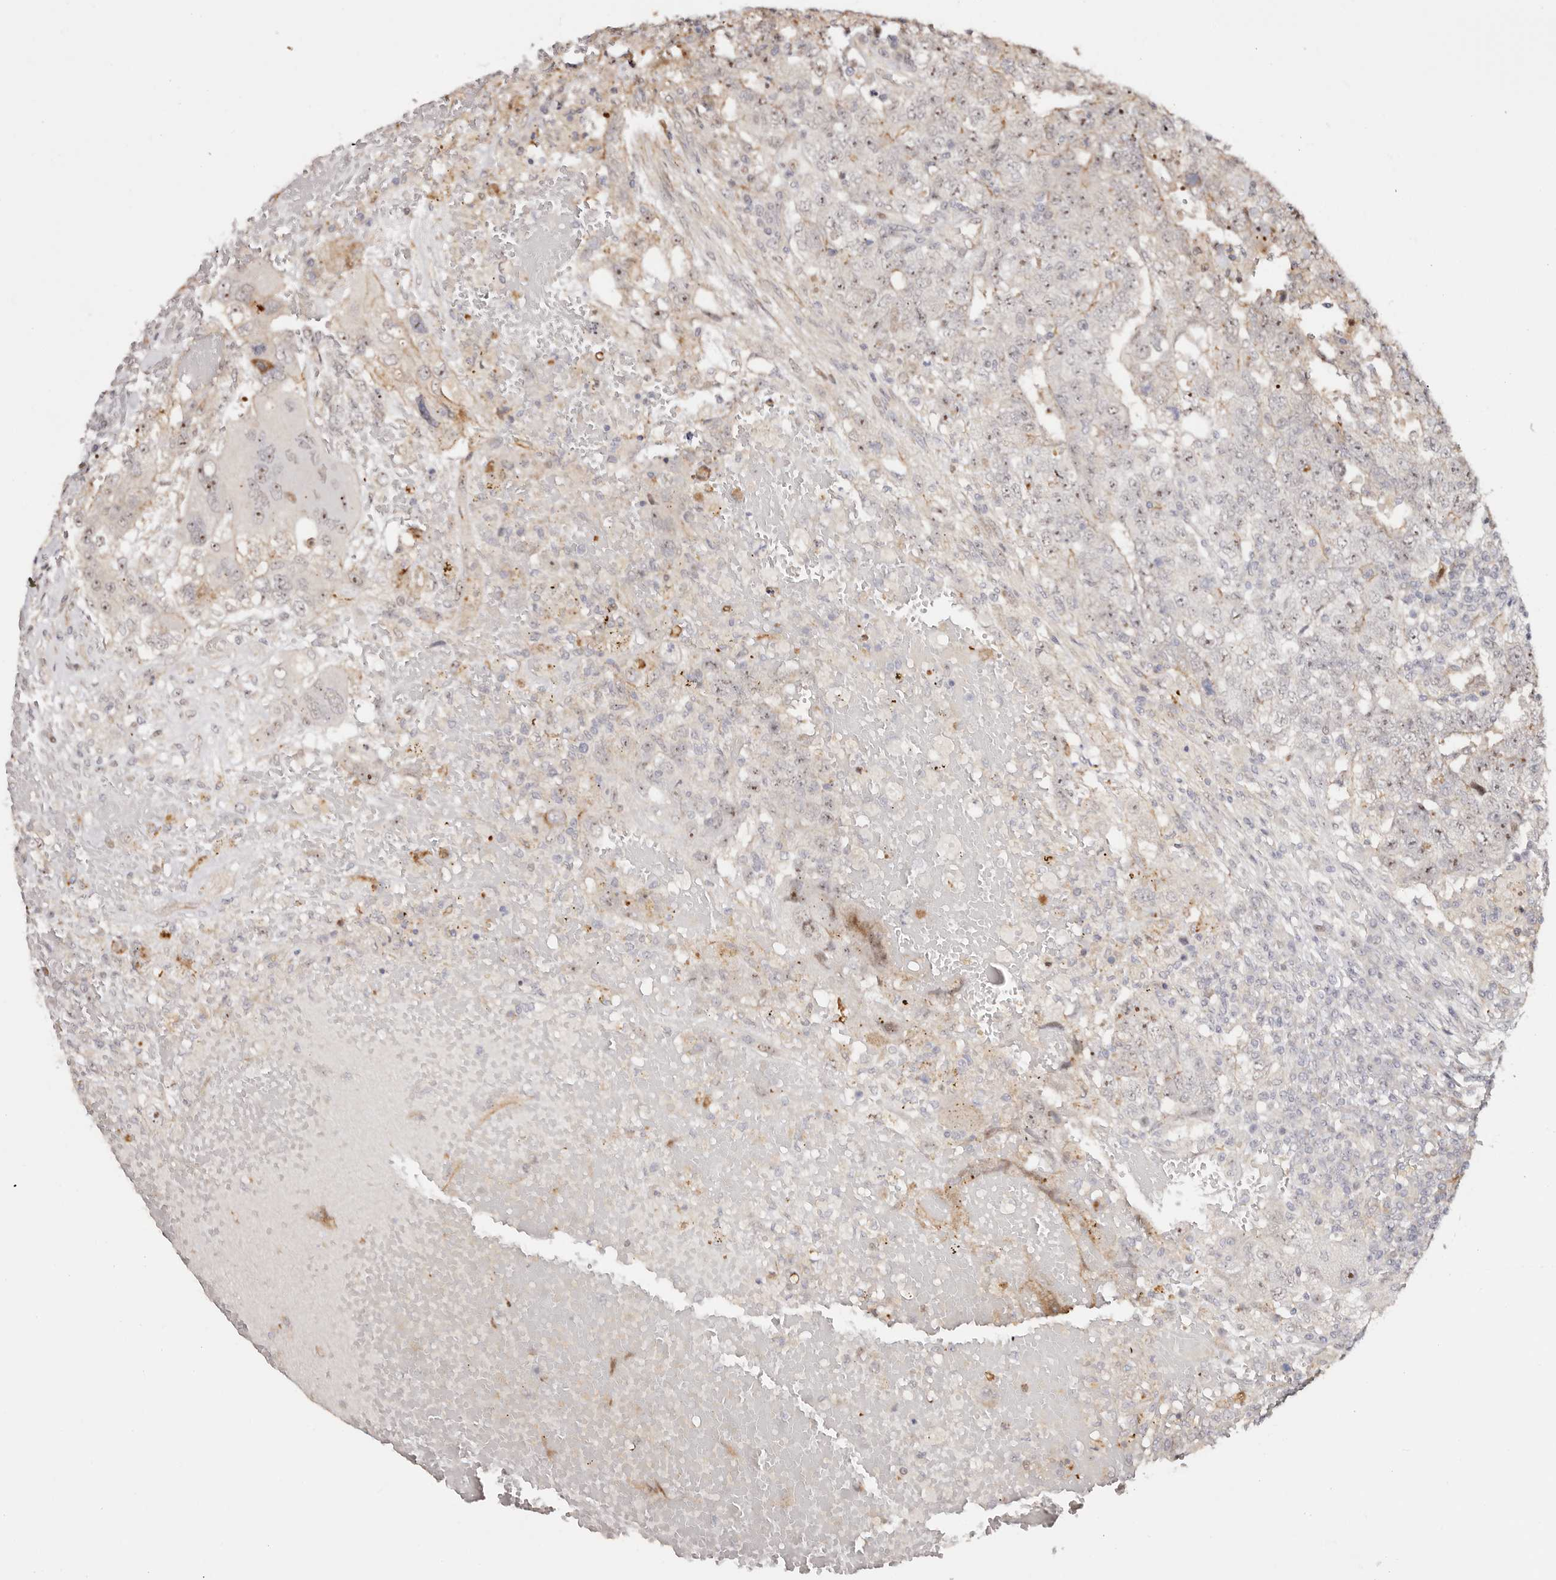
{"staining": {"intensity": "weak", "quantity": "<25%", "location": "nuclear"}, "tissue": "testis cancer", "cell_type": "Tumor cells", "image_type": "cancer", "snomed": [{"axis": "morphology", "description": "Carcinoma, Embryonal, NOS"}, {"axis": "topography", "description": "Testis"}], "caption": "Human testis cancer (embryonal carcinoma) stained for a protein using immunohistochemistry (IHC) displays no staining in tumor cells.", "gene": "ODF2L", "patient": {"sex": "male", "age": 26}}